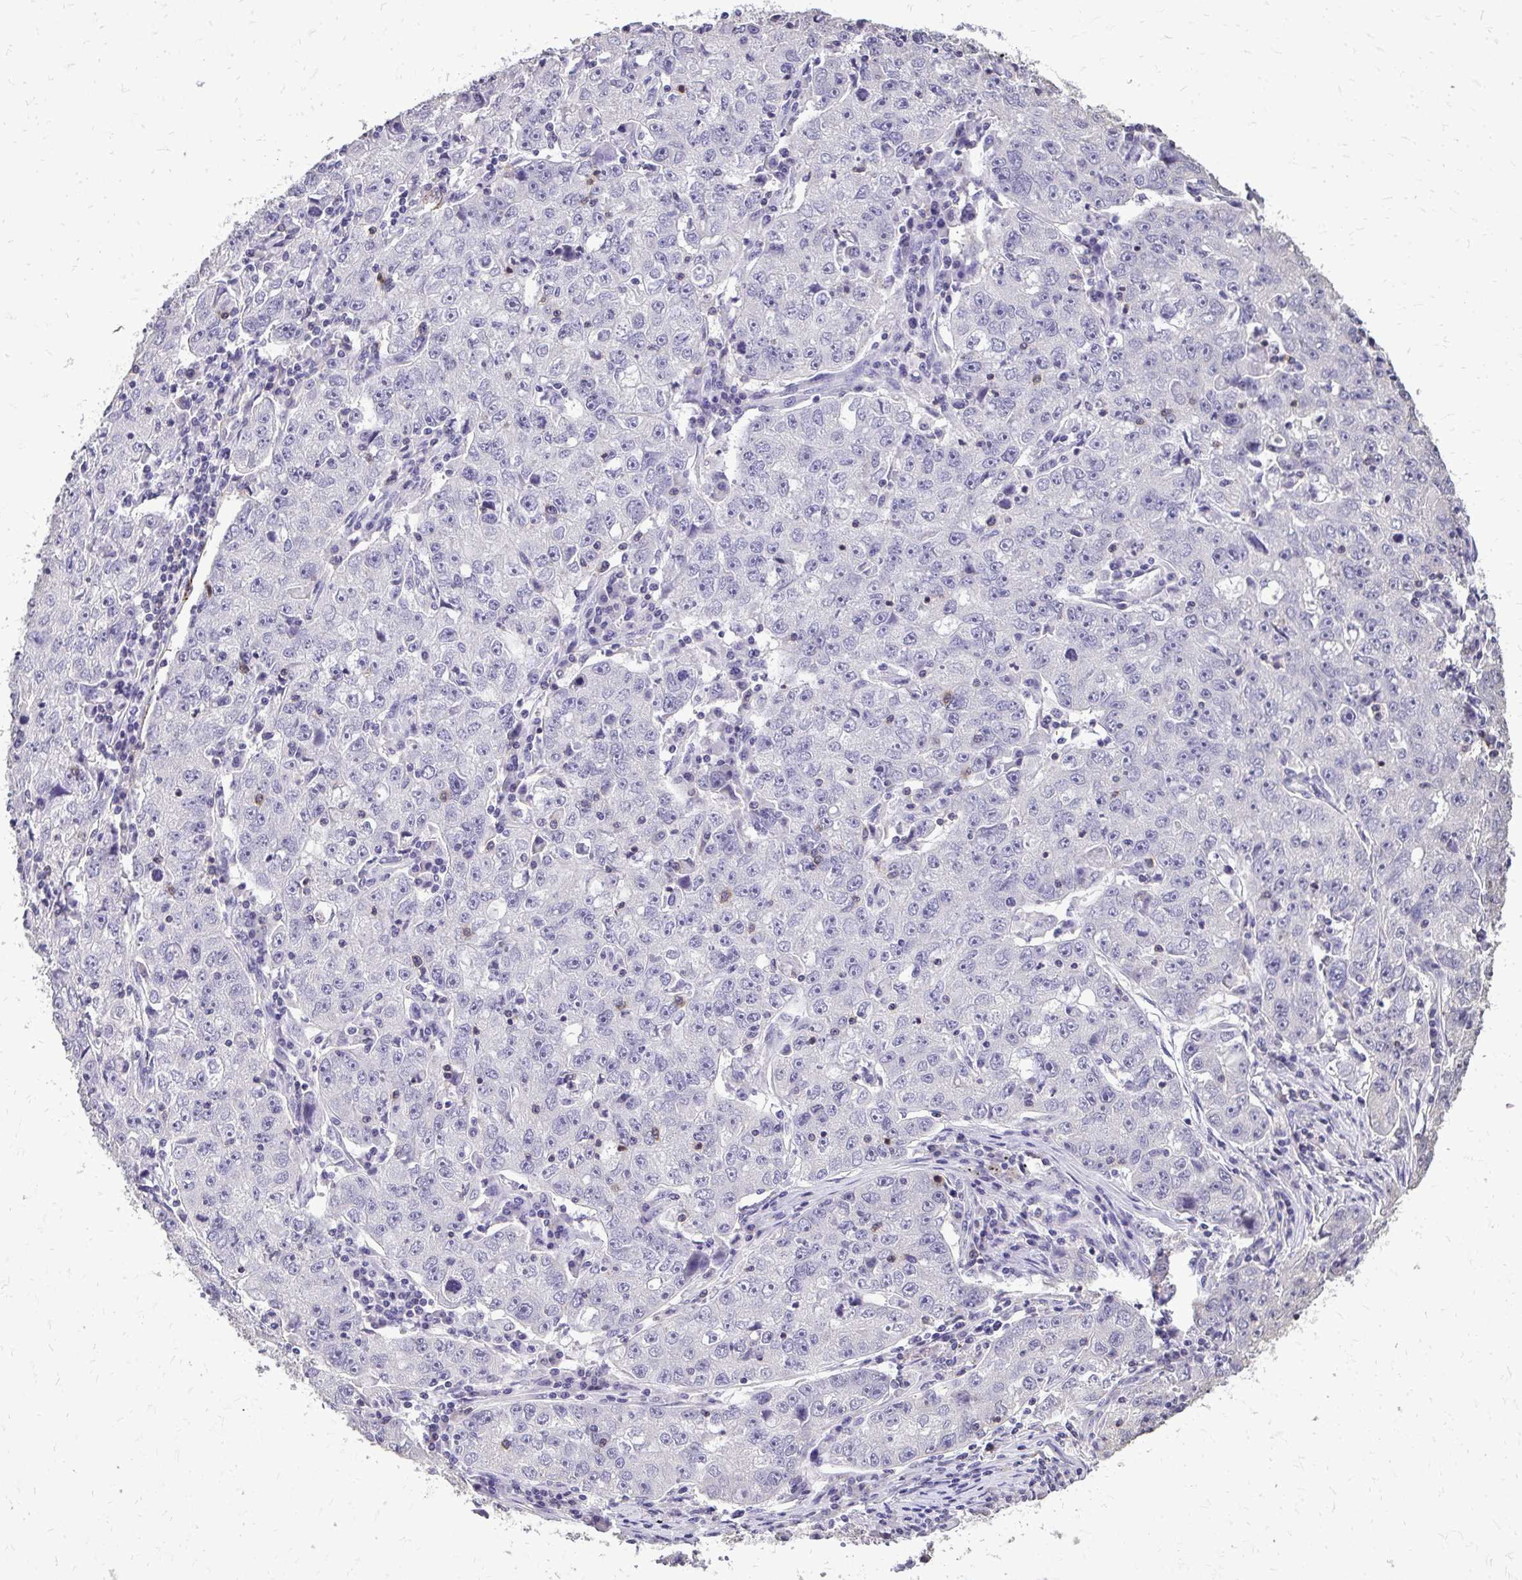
{"staining": {"intensity": "negative", "quantity": "none", "location": "none"}, "tissue": "lung cancer", "cell_type": "Tumor cells", "image_type": "cancer", "snomed": [{"axis": "morphology", "description": "Normal morphology"}, {"axis": "morphology", "description": "Adenocarcinoma, NOS"}, {"axis": "topography", "description": "Lymph node"}, {"axis": "topography", "description": "Lung"}], "caption": "Tumor cells are negative for protein expression in human adenocarcinoma (lung). The staining is performed using DAB (3,3'-diaminobenzidine) brown chromogen with nuclei counter-stained in using hematoxylin.", "gene": "AKAP5", "patient": {"sex": "female", "age": 57}}